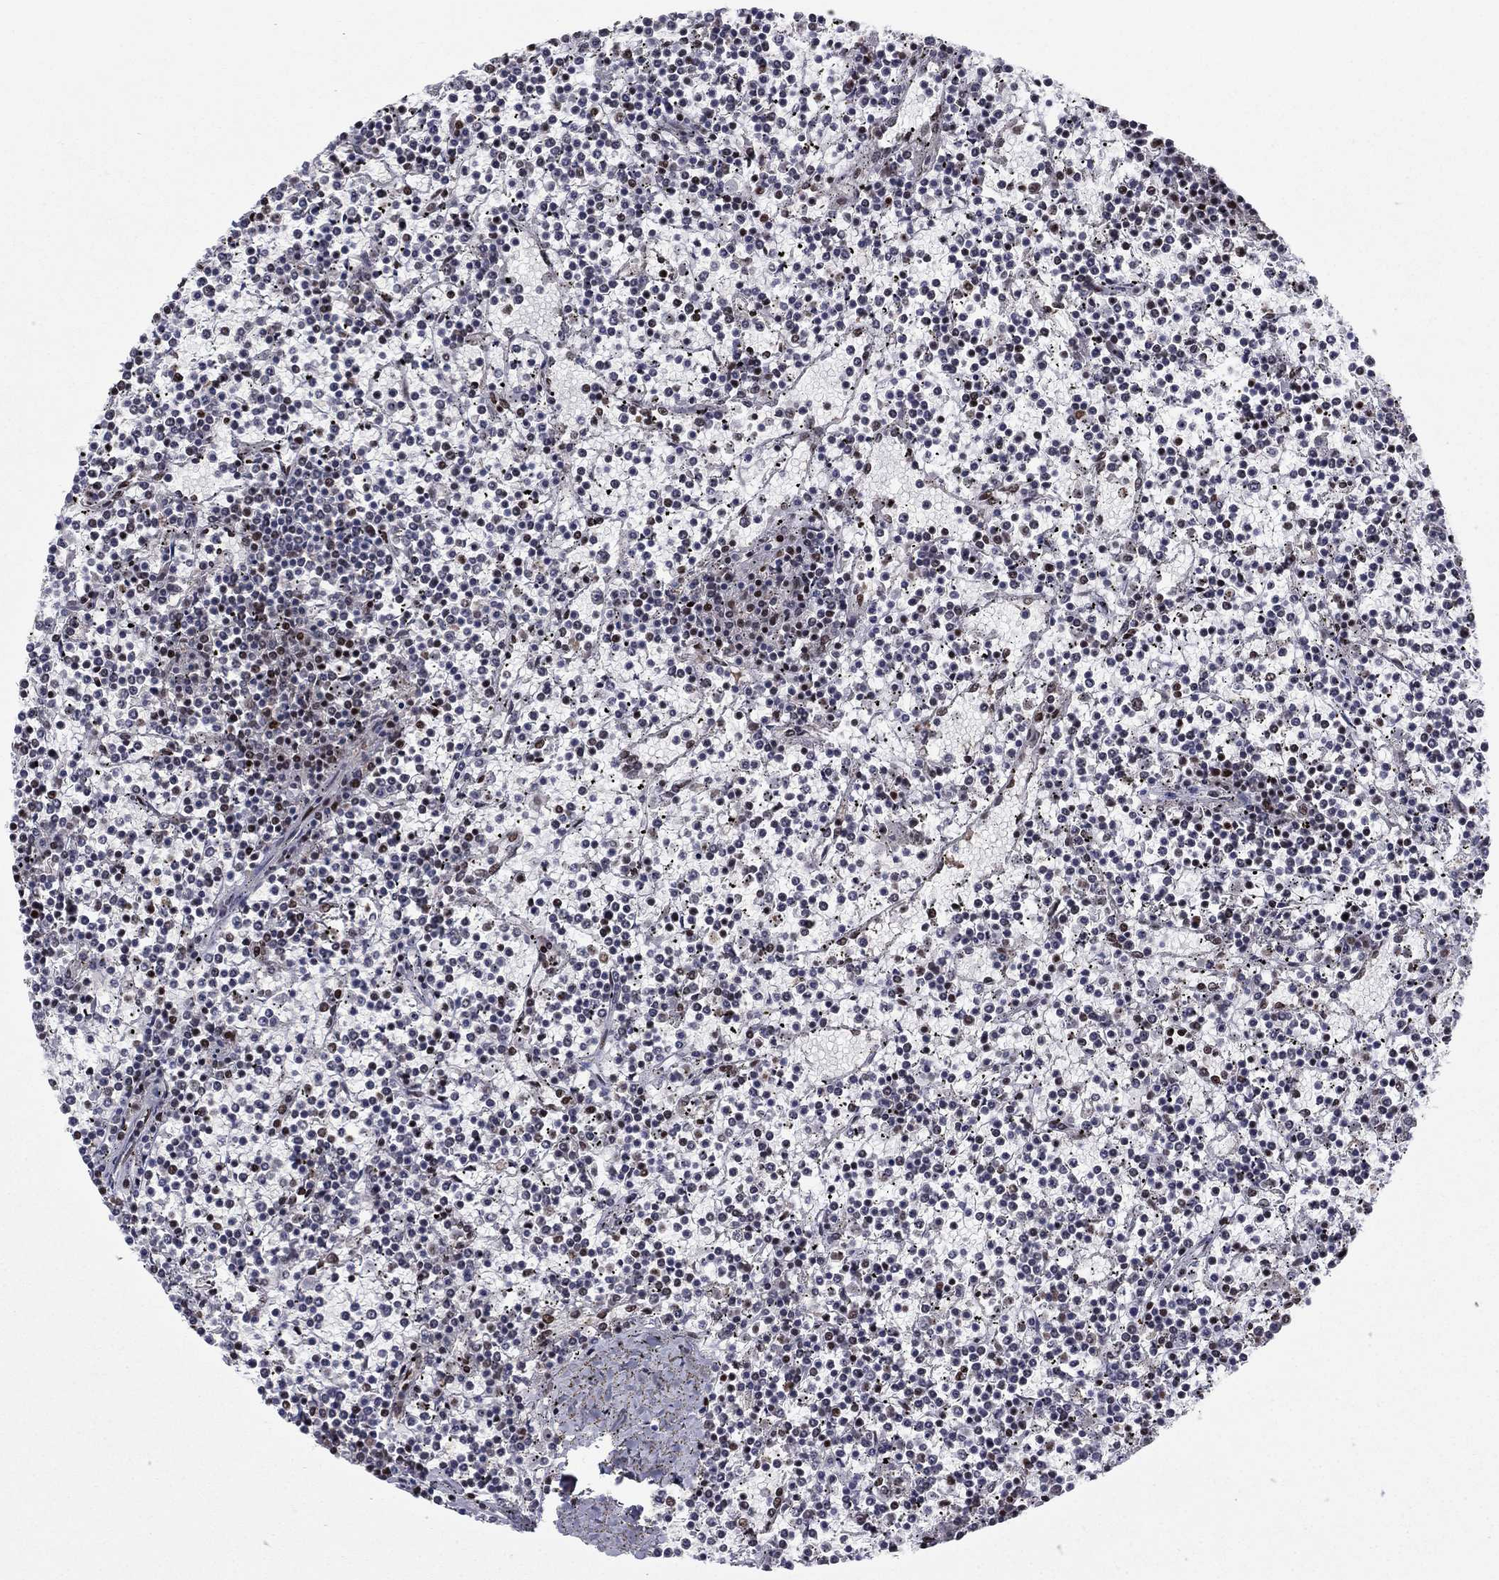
{"staining": {"intensity": "strong", "quantity": "<25%", "location": "nuclear"}, "tissue": "lymphoma", "cell_type": "Tumor cells", "image_type": "cancer", "snomed": [{"axis": "morphology", "description": "Malignant lymphoma, non-Hodgkin's type, Low grade"}, {"axis": "topography", "description": "Spleen"}], "caption": "DAB immunohistochemical staining of lymphoma reveals strong nuclear protein positivity in approximately <25% of tumor cells.", "gene": "USP54", "patient": {"sex": "female", "age": 19}}